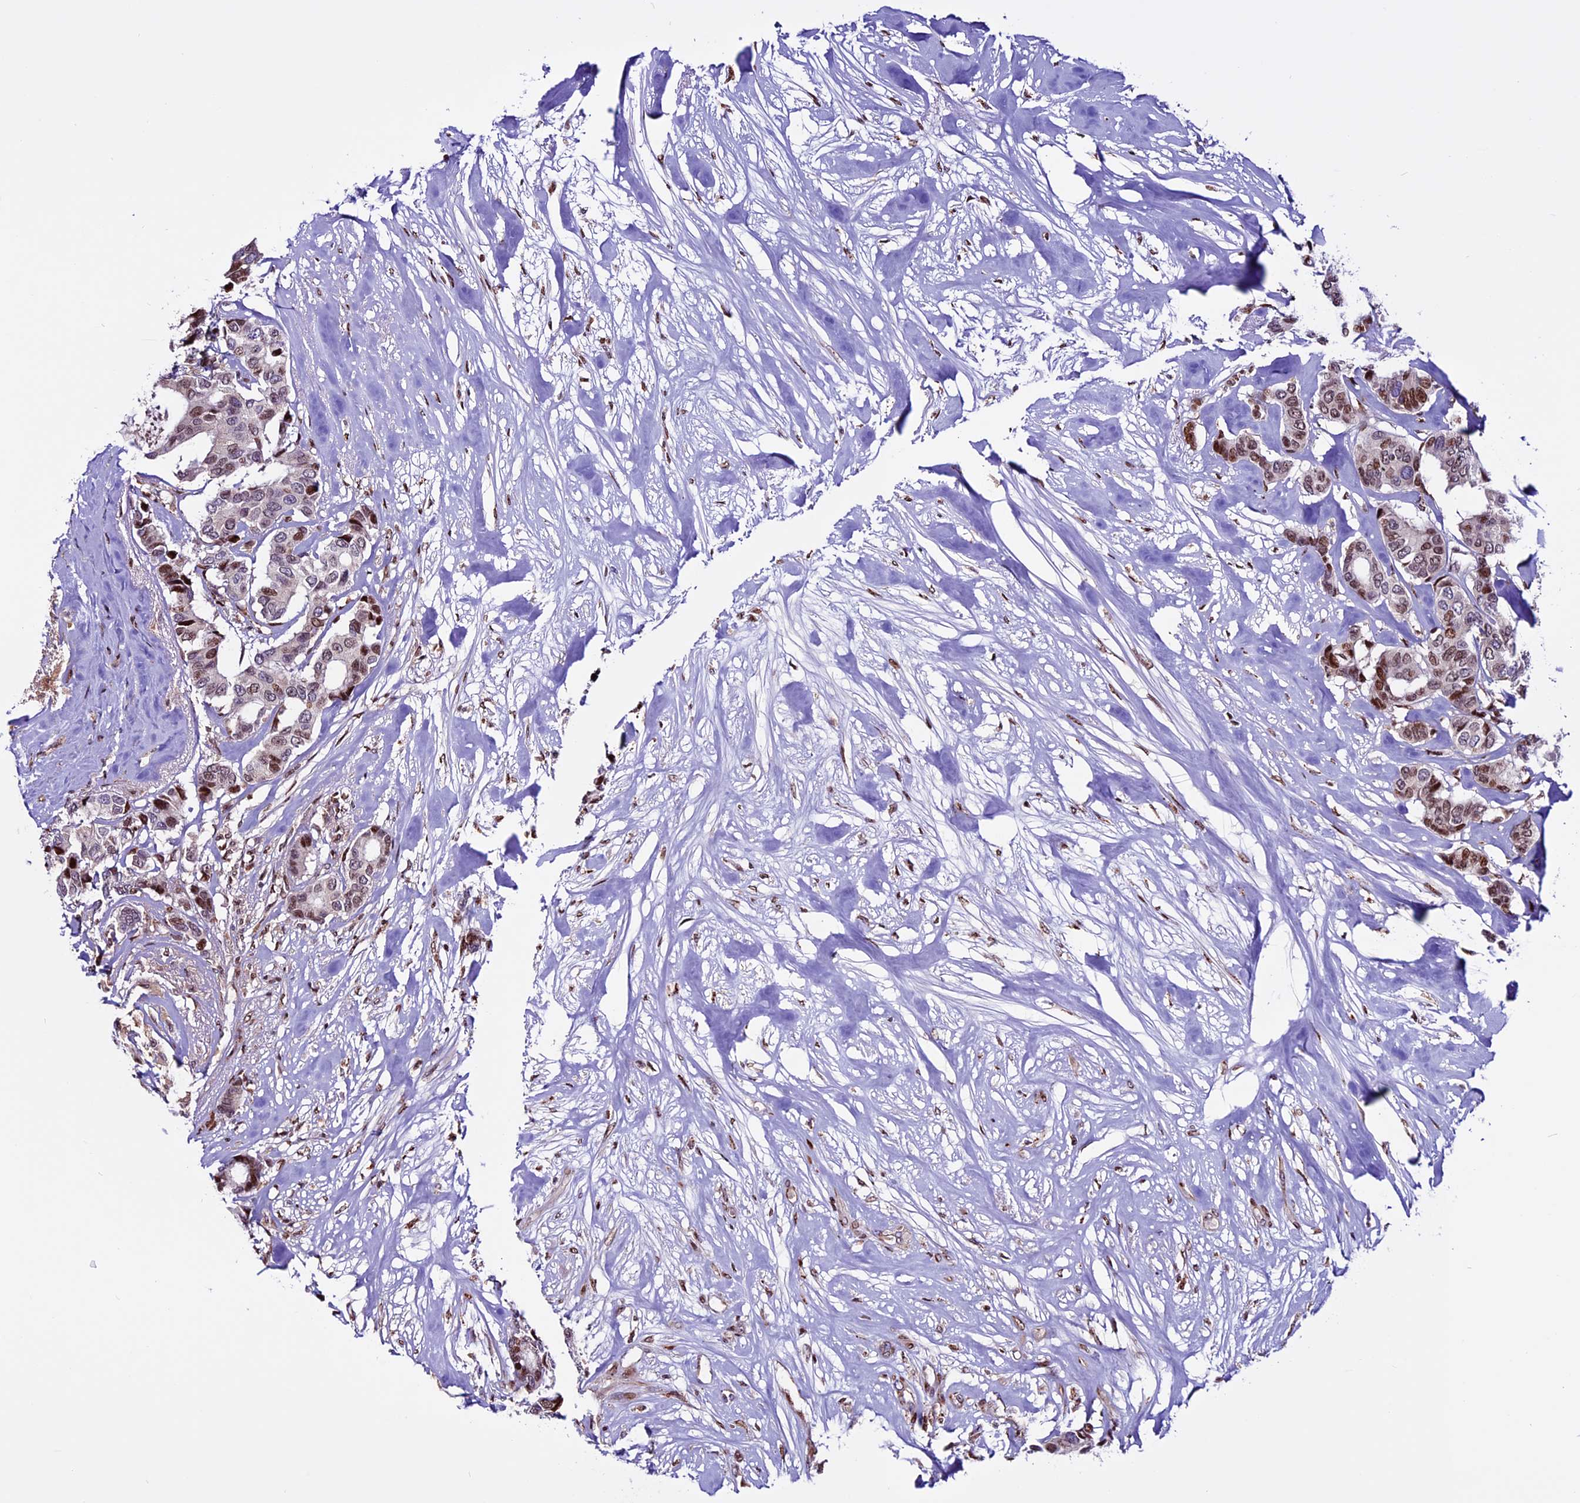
{"staining": {"intensity": "moderate", "quantity": "25%-75%", "location": "nuclear"}, "tissue": "breast cancer", "cell_type": "Tumor cells", "image_type": "cancer", "snomed": [{"axis": "morphology", "description": "Duct carcinoma"}, {"axis": "topography", "description": "Breast"}], "caption": "Tumor cells demonstrate medium levels of moderate nuclear staining in approximately 25%-75% of cells in human breast cancer. Nuclei are stained in blue.", "gene": "RINL", "patient": {"sex": "female", "age": 87}}